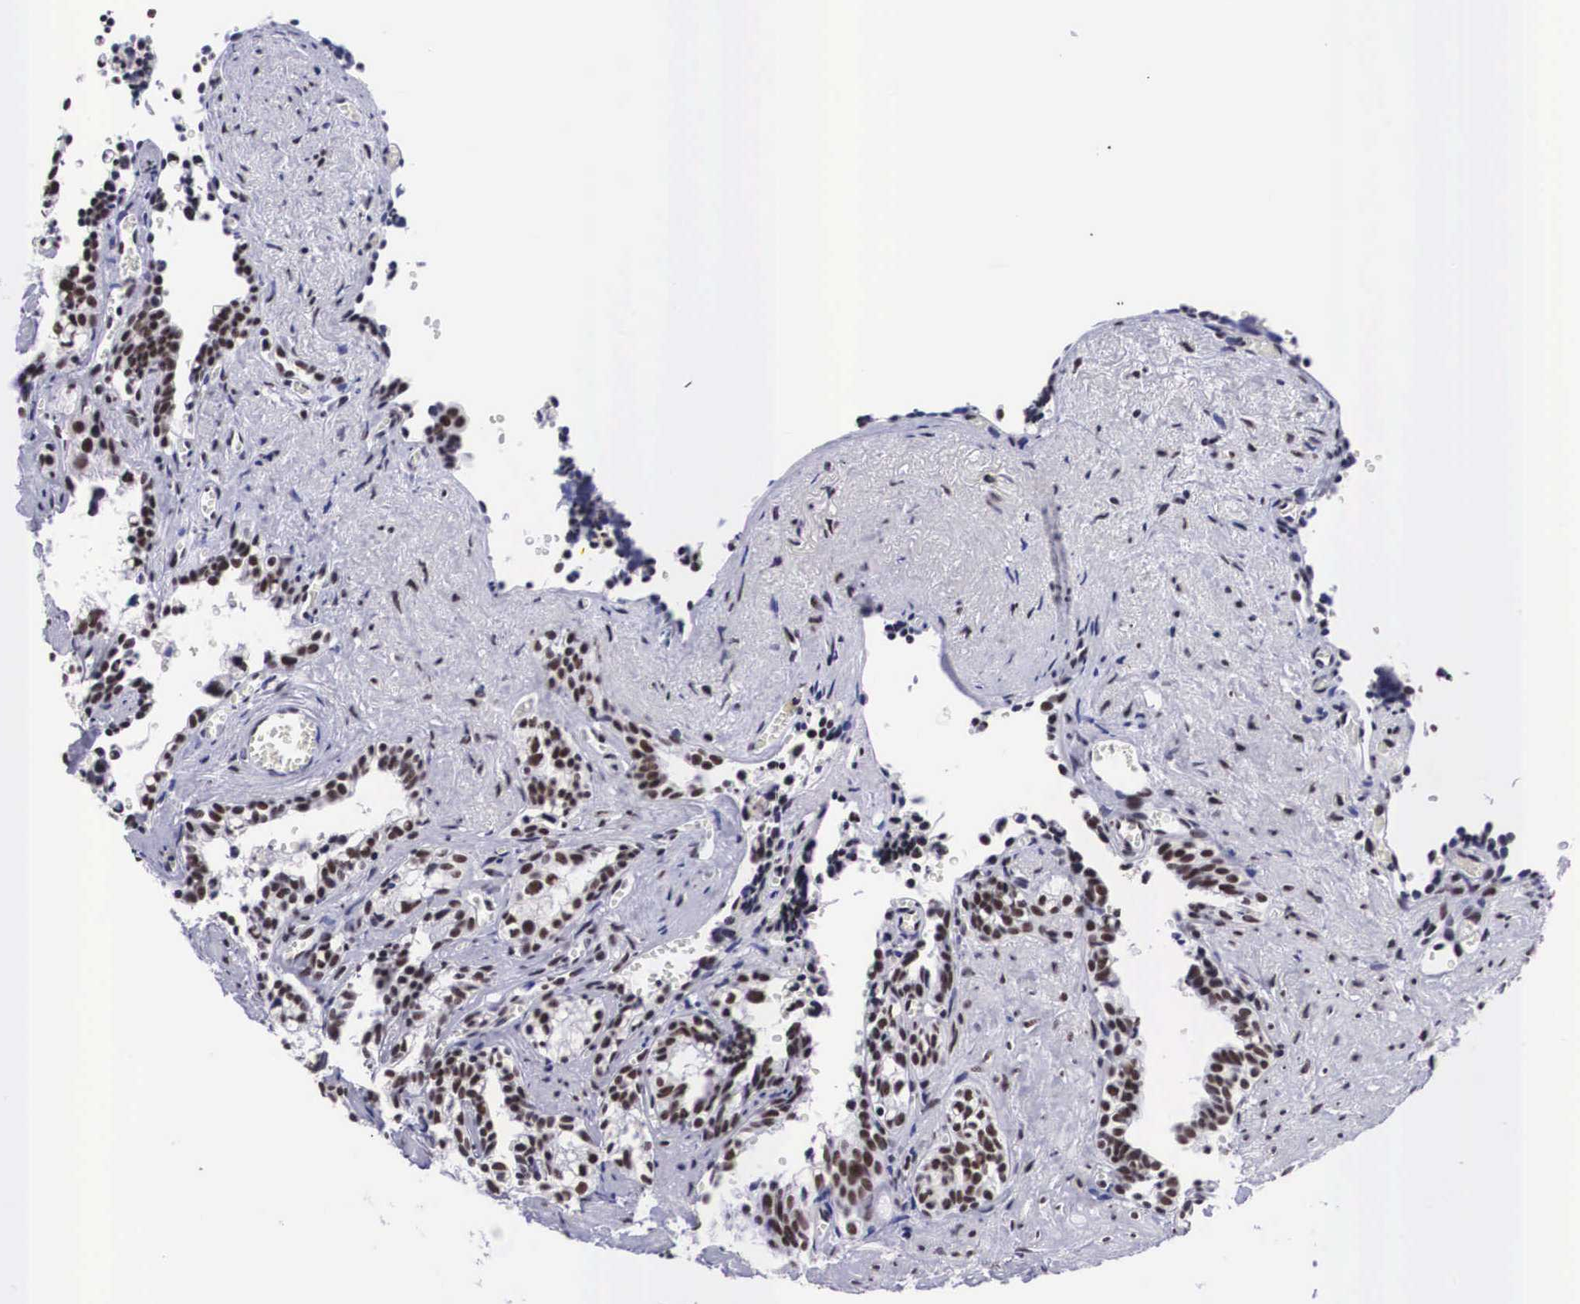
{"staining": {"intensity": "strong", "quantity": ">75%", "location": "nuclear"}, "tissue": "seminal vesicle", "cell_type": "Glandular cells", "image_type": "normal", "snomed": [{"axis": "morphology", "description": "Normal tissue, NOS"}, {"axis": "topography", "description": "Seminal veicle"}], "caption": "Protein expression by immunohistochemistry (IHC) exhibits strong nuclear expression in about >75% of glandular cells in normal seminal vesicle.", "gene": "SF3A1", "patient": {"sex": "male", "age": 60}}